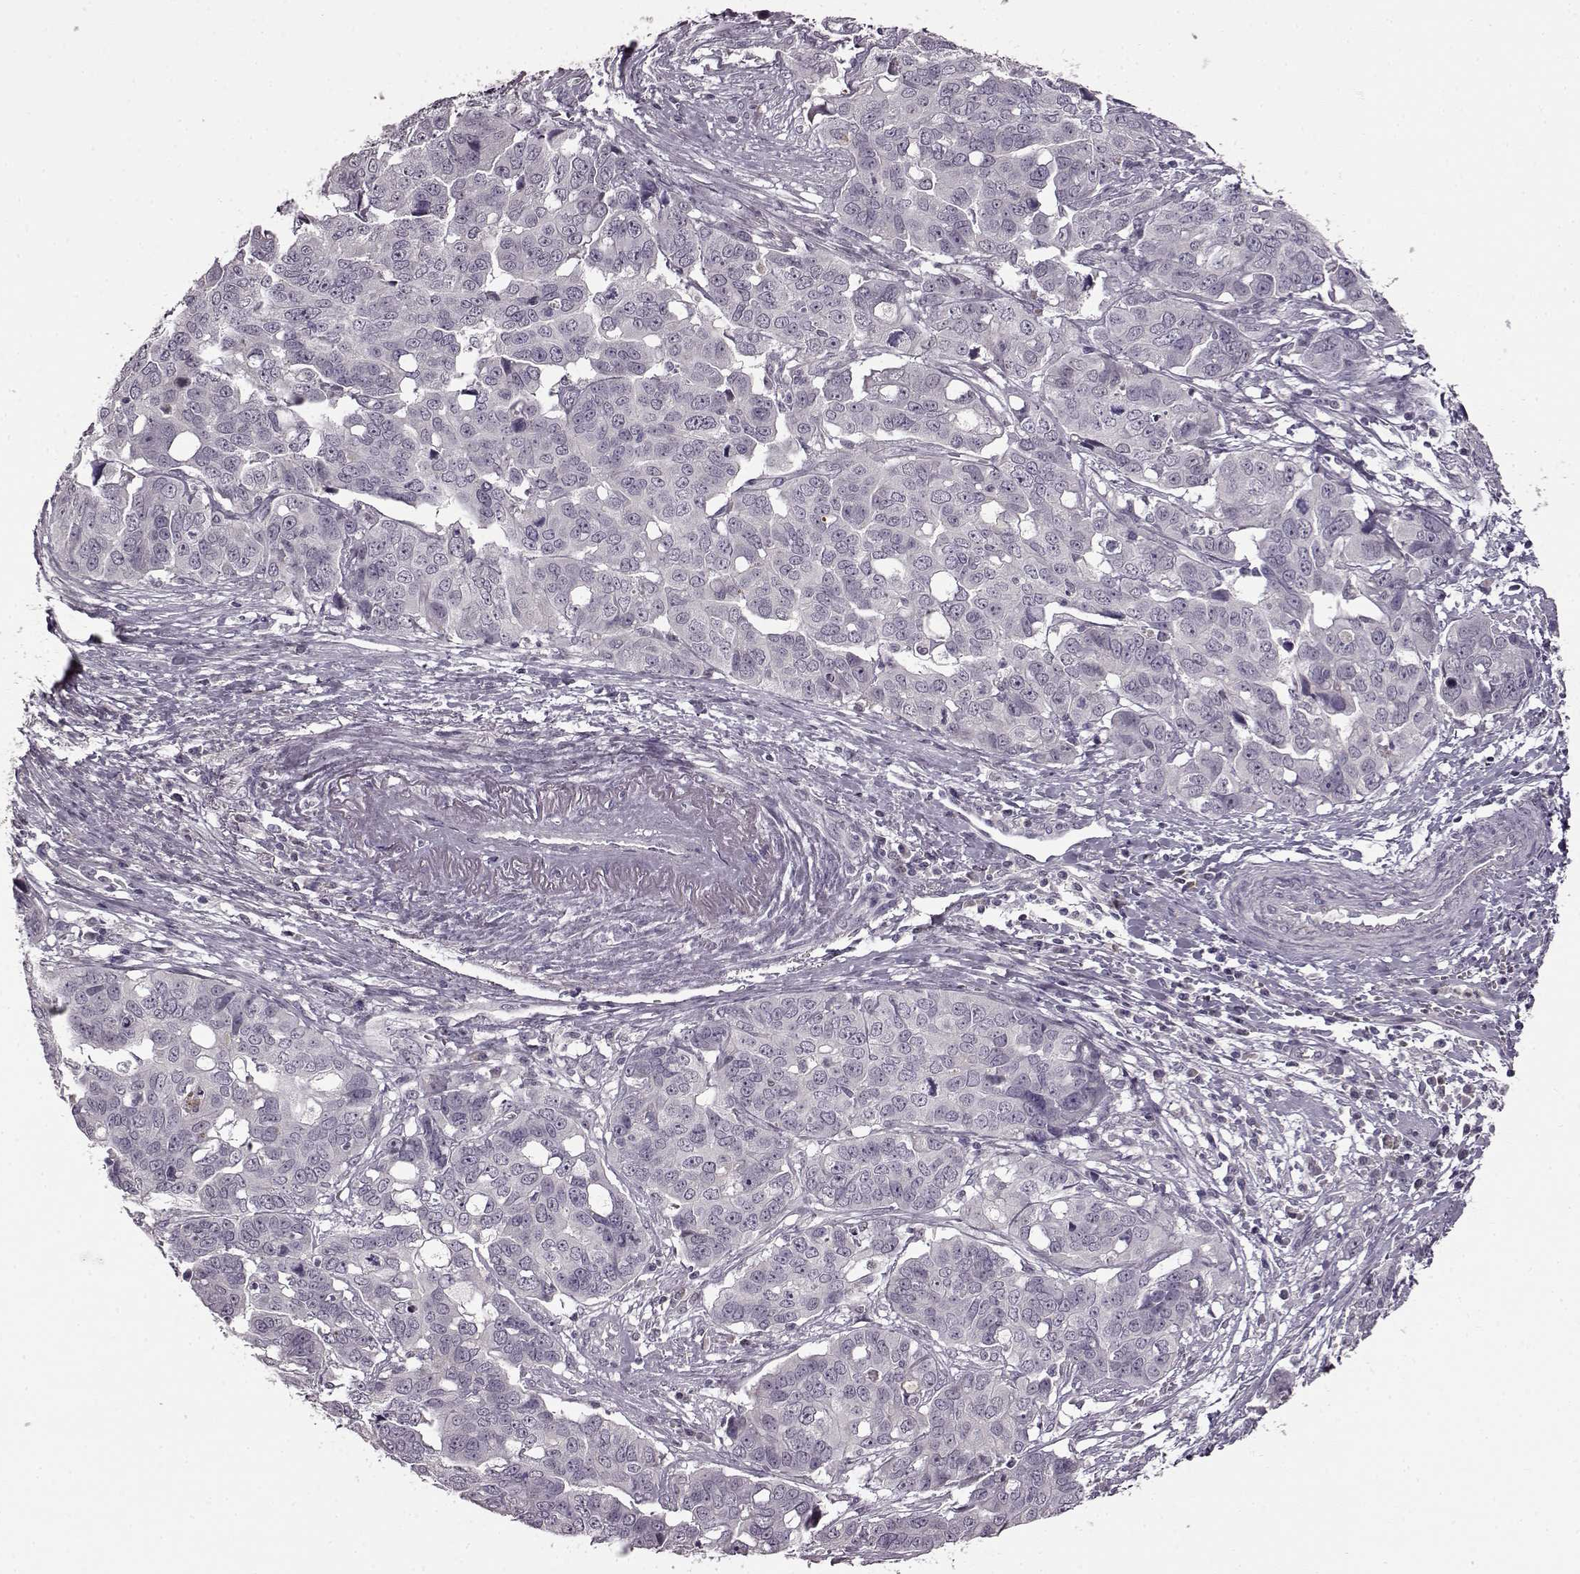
{"staining": {"intensity": "negative", "quantity": "none", "location": "none"}, "tissue": "ovarian cancer", "cell_type": "Tumor cells", "image_type": "cancer", "snomed": [{"axis": "morphology", "description": "Carcinoma, endometroid"}, {"axis": "topography", "description": "Ovary"}], "caption": "Tumor cells show no significant expression in endometroid carcinoma (ovarian).", "gene": "CNGA3", "patient": {"sex": "female", "age": 78}}